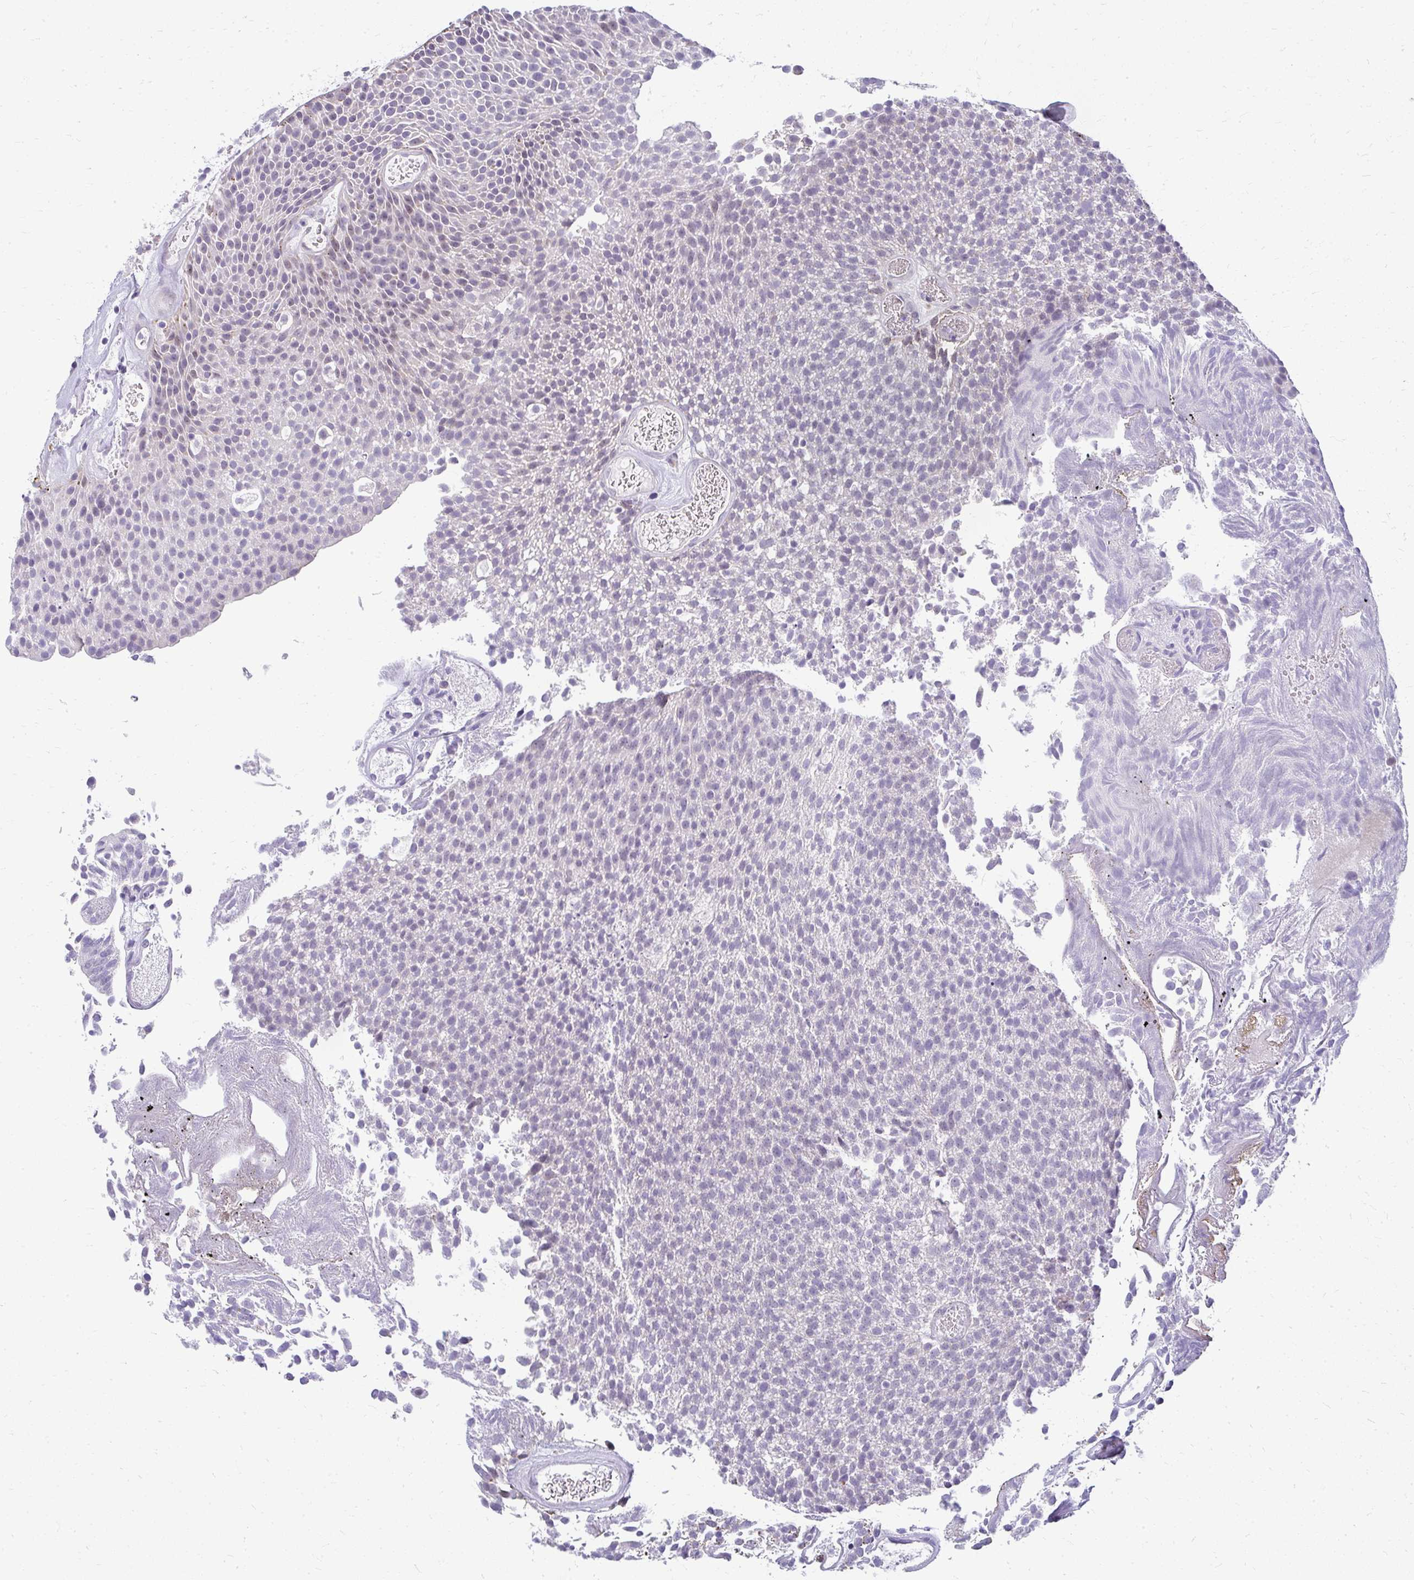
{"staining": {"intensity": "negative", "quantity": "none", "location": "none"}, "tissue": "urothelial cancer", "cell_type": "Tumor cells", "image_type": "cancer", "snomed": [{"axis": "morphology", "description": "Urothelial carcinoma, Low grade"}, {"axis": "topography", "description": "Urinary bladder"}], "caption": "Urothelial cancer stained for a protein using immunohistochemistry shows no positivity tumor cells.", "gene": "TEX33", "patient": {"sex": "female", "age": 79}}